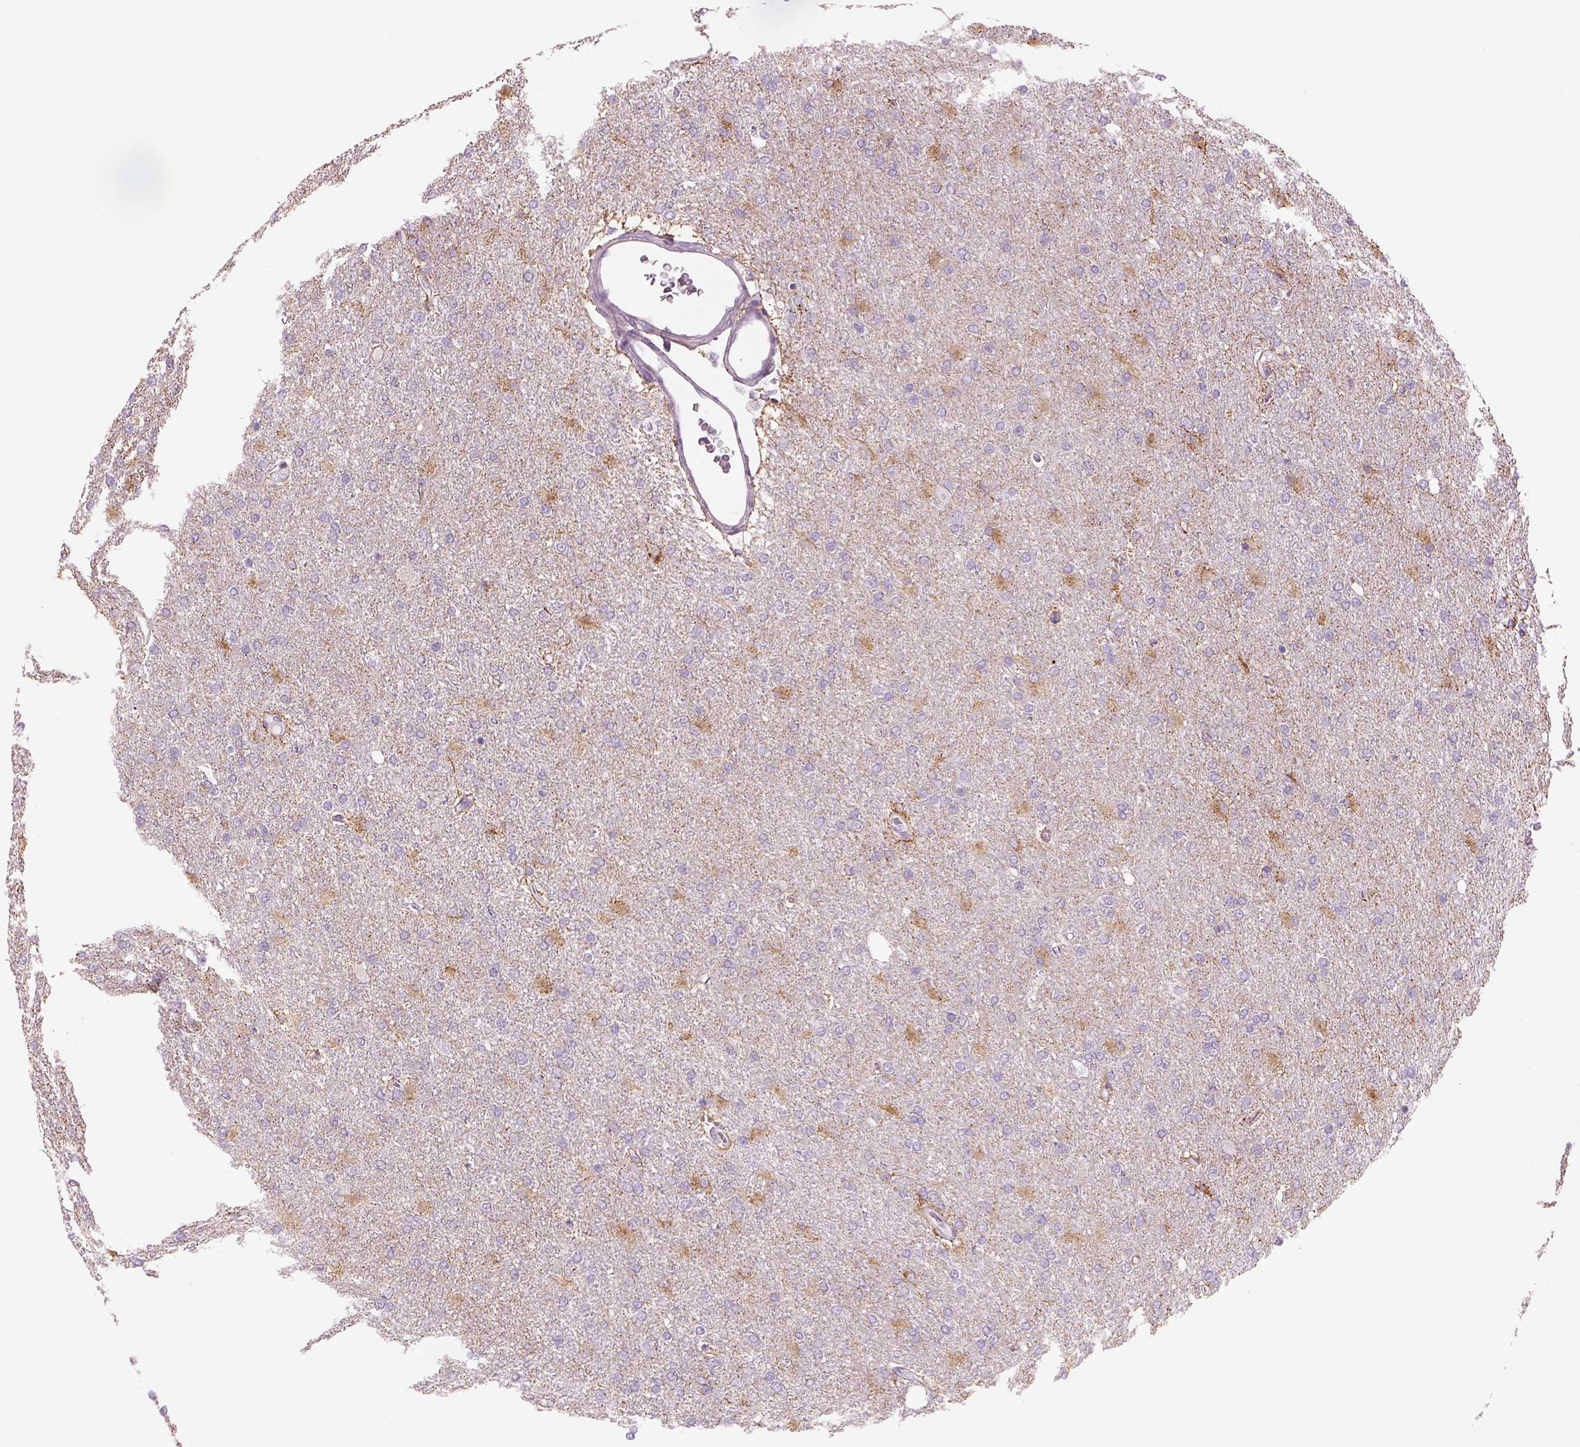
{"staining": {"intensity": "negative", "quantity": "none", "location": "none"}, "tissue": "glioma", "cell_type": "Tumor cells", "image_type": "cancer", "snomed": [{"axis": "morphology", "description": "Glioma, malignant, High grade"}, {"axis": "topography", "description": "Cerebral cortex"}], "caption": "A high-resolution micrograph shows immunohistochemistry (IHC) staining of glioma, which displays no significant staining in tumor cells. The staining is performed using DAB brown chromogen with nuclei counter-stained in using hematoxylin.", "gene": "KCNMB4", "patient": {"sex": "male", "age": 70}}